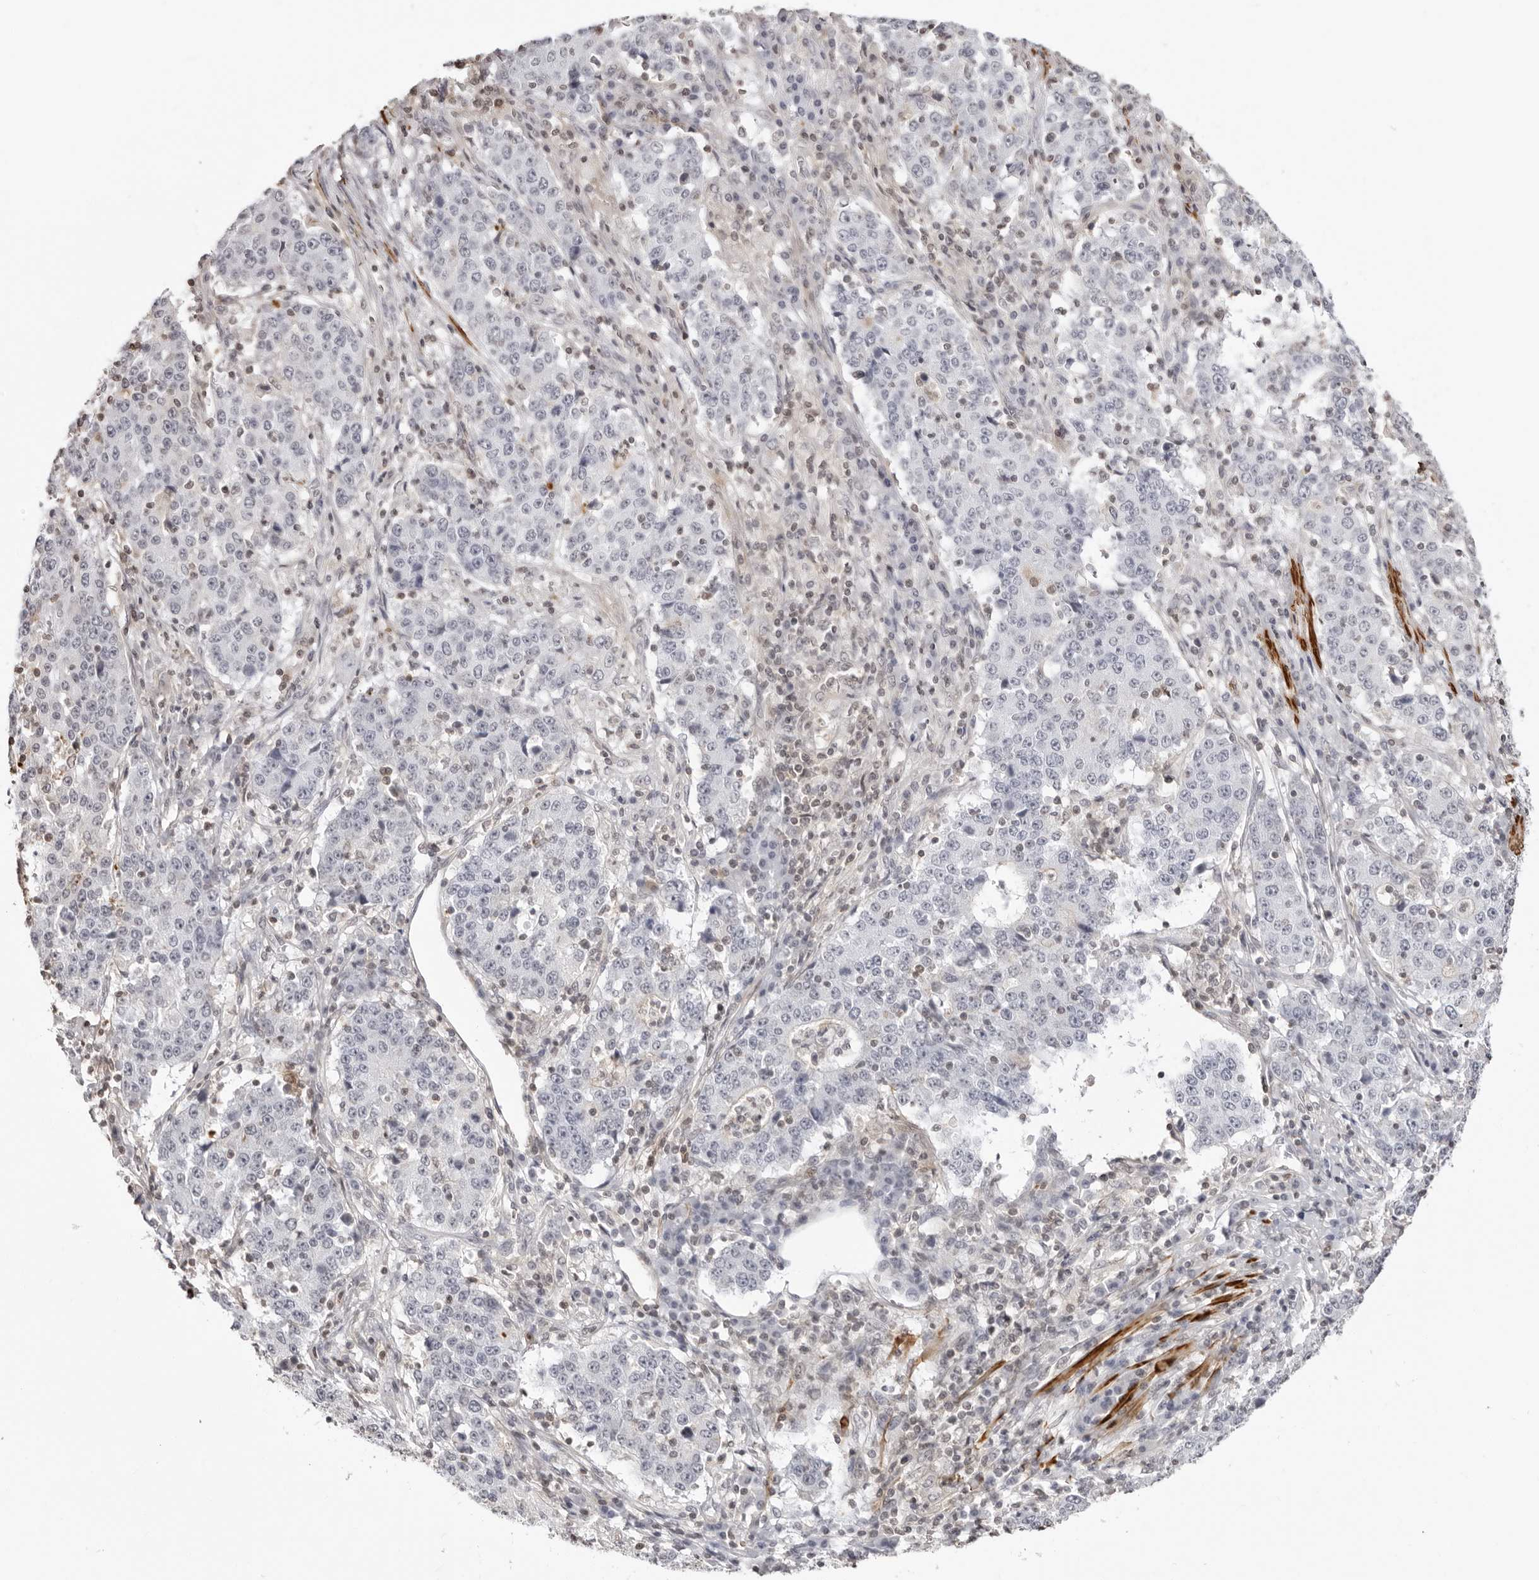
{"staining": {"intensity": "negative", "quantity": "none", "location": "none"}, "tissue": "stomach cancer", "cell_type": "Tumor cells", "image_type": "cancer", "snomed": [{"axis": "morphology", "description": "Adenocarcinoma, NOS"}, {"axis": "topography", "description": "Stomach"}], "caption": "High magnification brightfield microscopy of adenocarcinoma (stomach) stained with DAB (brown) and counterstained with hematoxylin (blue): tumor cells show no significant expression. (DAB immunohistochemistry (IHC) with hematoxylin counter stain).", "gene": "UNK", "patient": {"sex": "male", "age": 59}}